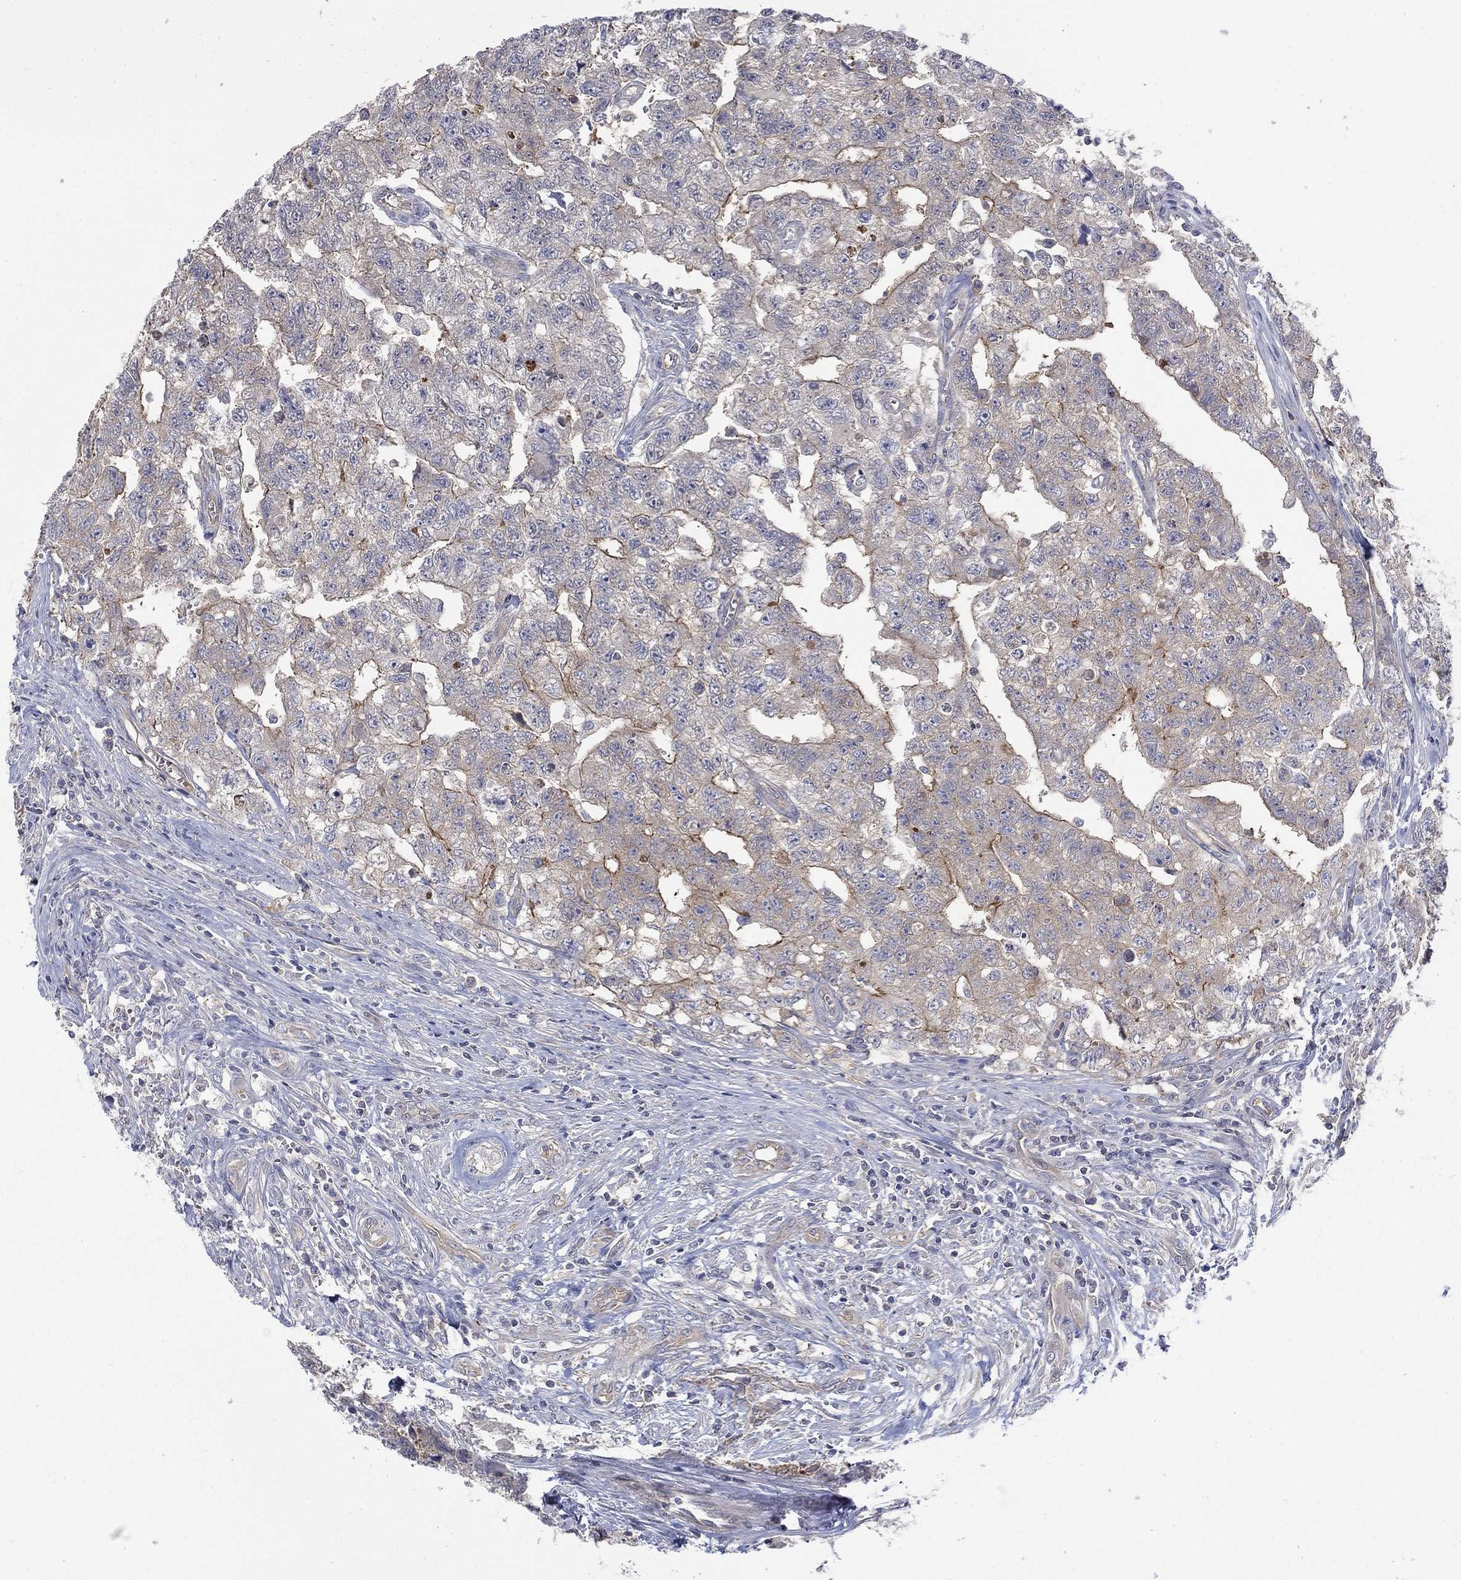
{"staining": {"intensity": "weak", "quantity": "<25%", "location": "cytoplasmic/membranous"}, "tissue": "testis cancer", "cell_type": "Tumor cells", "image_type": "cancer", "snomed": [{"axis": "morphology", "description": "Carcinoma, Embryonal, NOS"}, {"axis": "topography", "description": "Testis"}], "caption": "An image of testis embryonal carcinoma stained for a protein demonstrates no brown staining in tumor cells.", "gene": "PDZD2", "patient": {"sex": "male", "age": 24}}